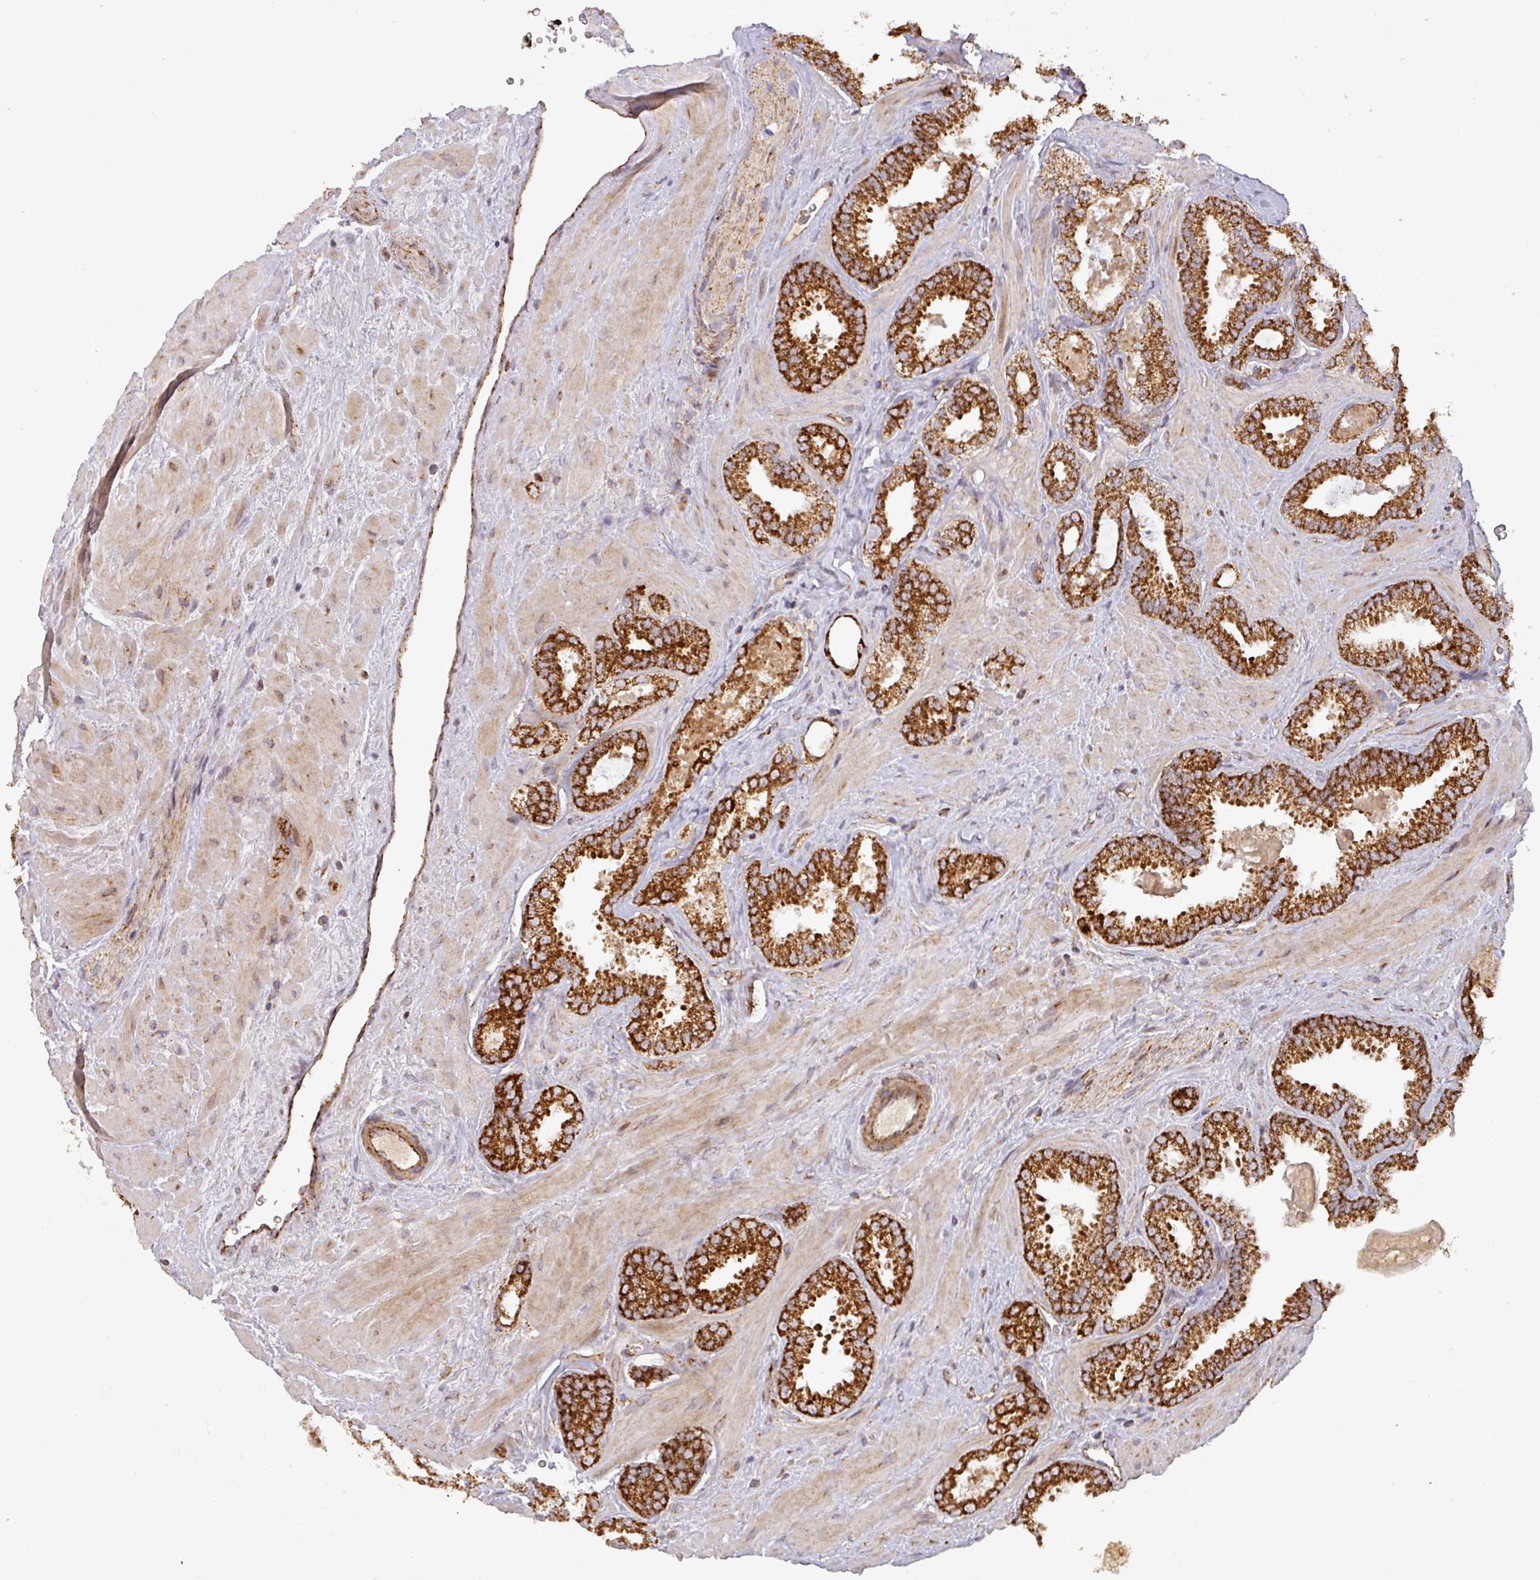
{"staining": {"intensity": "strong", "quantity": ">75%", "location": "cytoplasmic/membranous"}, "tissue": "prostate cancer", "cell_type": "Tumor cells", "image_type": "cancer", "snomed": [{"axis": "morphology", "description": "Adenocarcinoma, Low grade"}, {"axis": "topography", "description": "Prostate"}], "caption": "Protein expression analysis of human prostate cancer (low-grade adenocarcinoma) reveals strong cytoplasmic/membranous staining in about >75% of tumor cells.", "gene": "GPD2", "patient": {"sex": "male", "age": 62}}